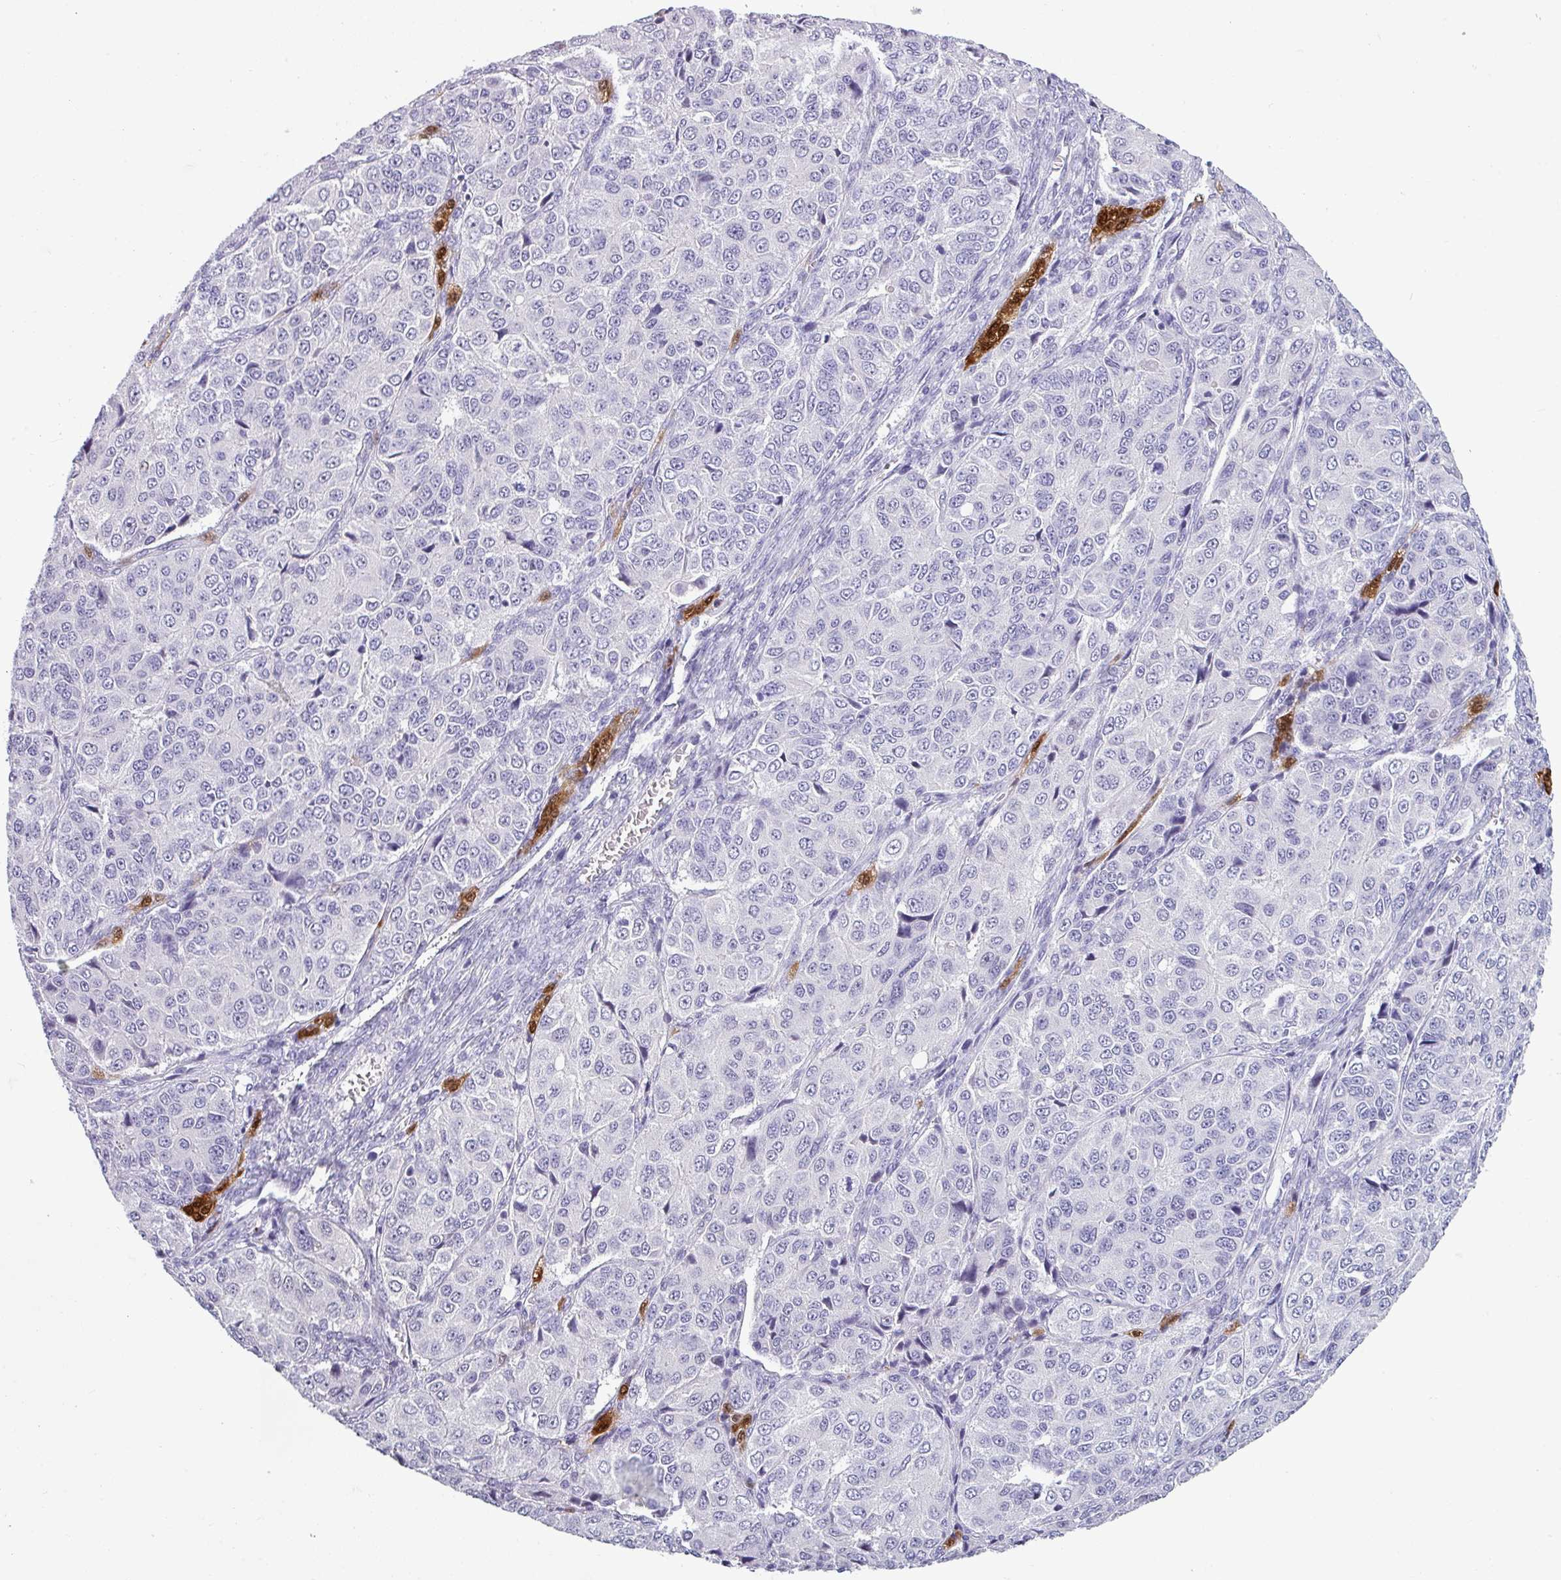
{"staining": {"intensity": "negative", "quantity": "none", "location": "none"}, "tissue": "ovarian cancer", "cell_type": "Tumor cells", "image_type": "cancer", "snomed": [{"axis": "morphology", "description": "Carcinoma, endometroid"}, {"axis": "topography", "description": "Ovary"}], "caption": "Human endometroid carcinoma (ovarian) stained for a protein using IHC exhibits no staining in tumor cells.", "gene": "SRGAP1", "patient": {"sex": "female", "age": 51}}